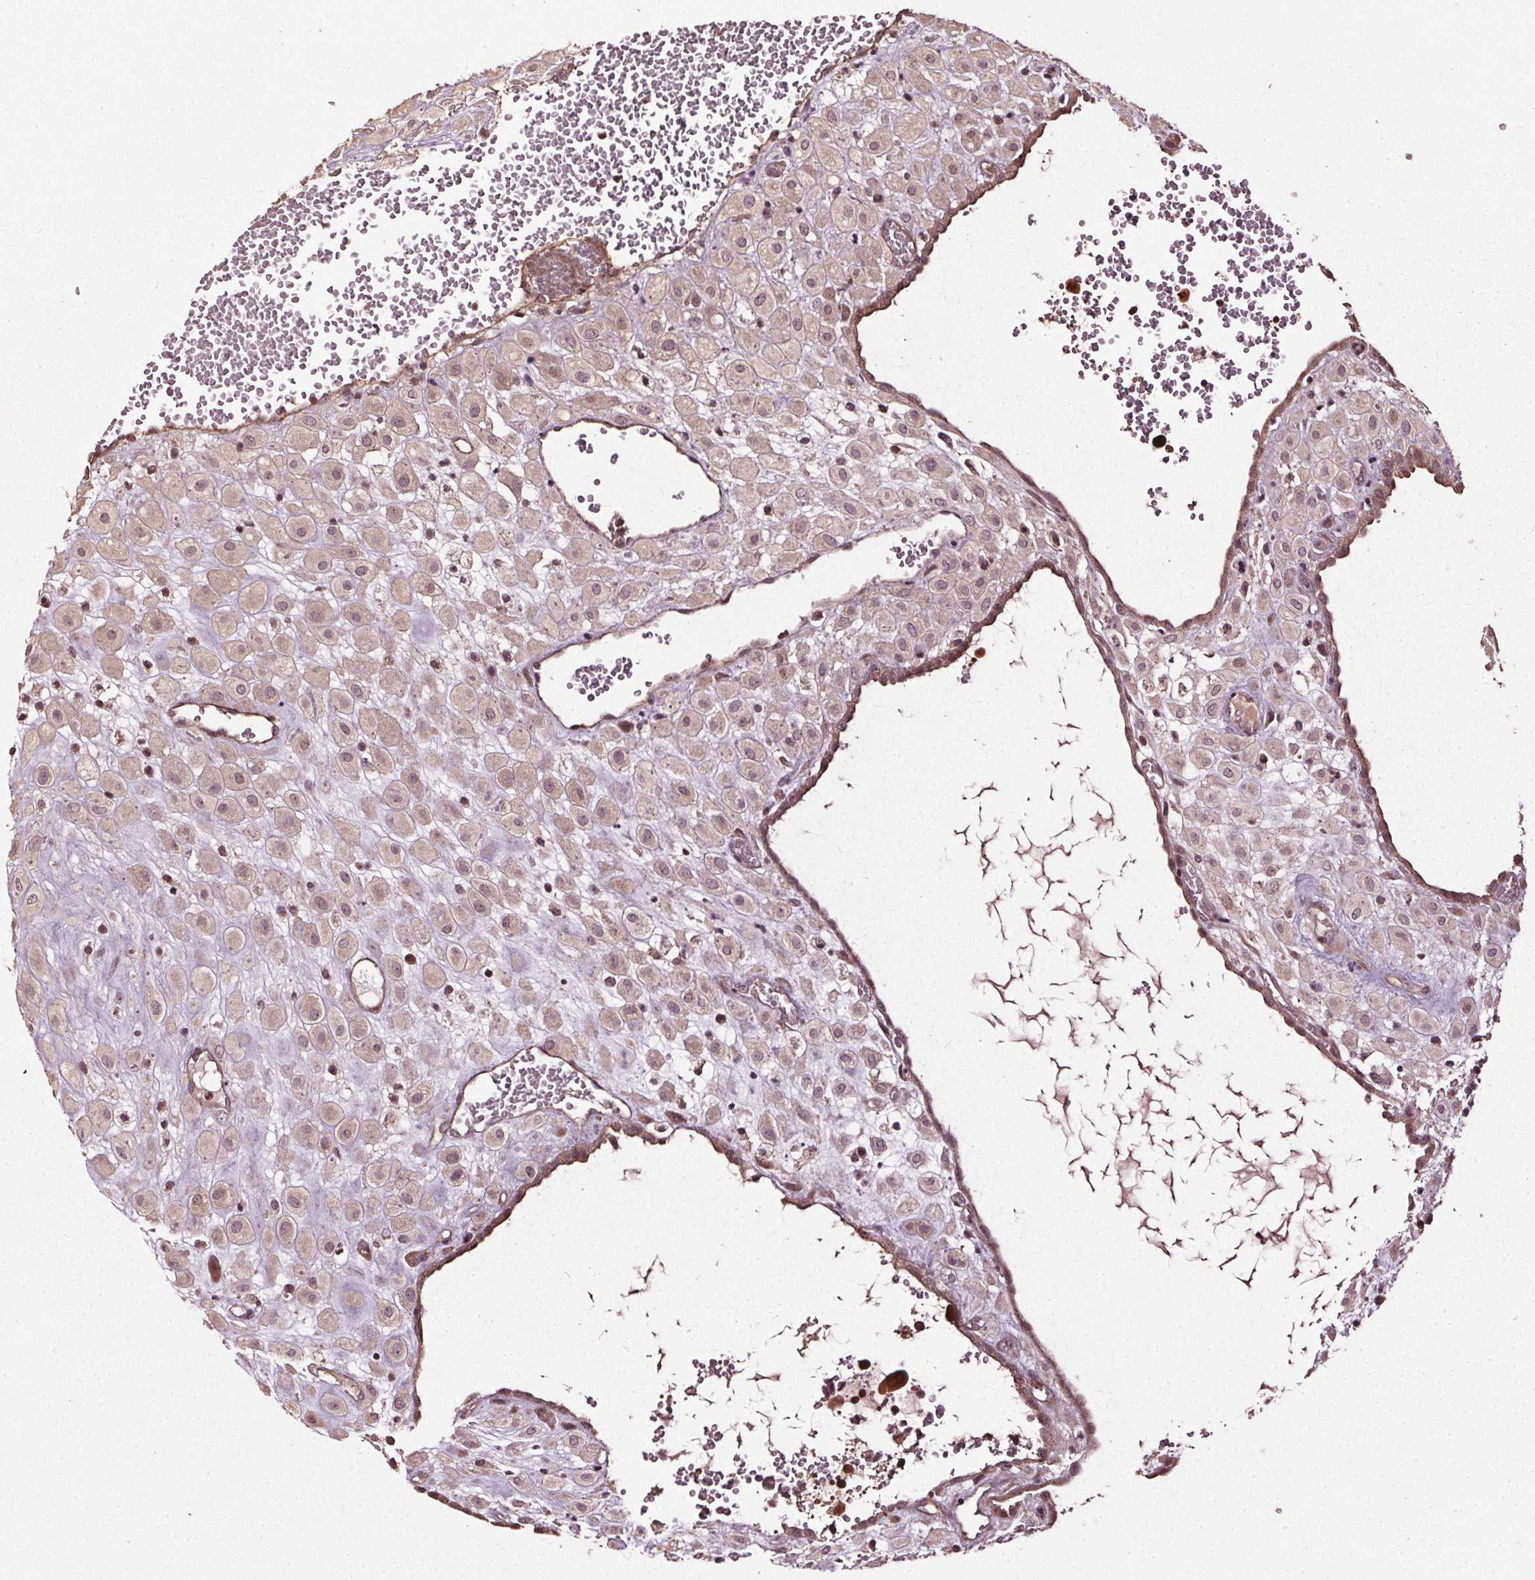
{"staining": {"intensity": "weak", "quantity": ">75%", "location": "cytoplasmic/membranous,nuclear"}, "tissue": "placenta", "cell_type": "Decidual cells", "image_type": "normal", "snomed": [{"axis": "morphology", "description": "Normal tissue, NOS"}, {"axis": "topography", "description": "Placenta"}], "caption": "An immunohistochemistry micrograph of normal tissue is shown. Protein staining in brown highlights weak cytoplasmic/membranous,nuclear positivity in placenta within decidual cells.", "gene": "CEP95", "patient": {"sex": "female", "age": 24}}